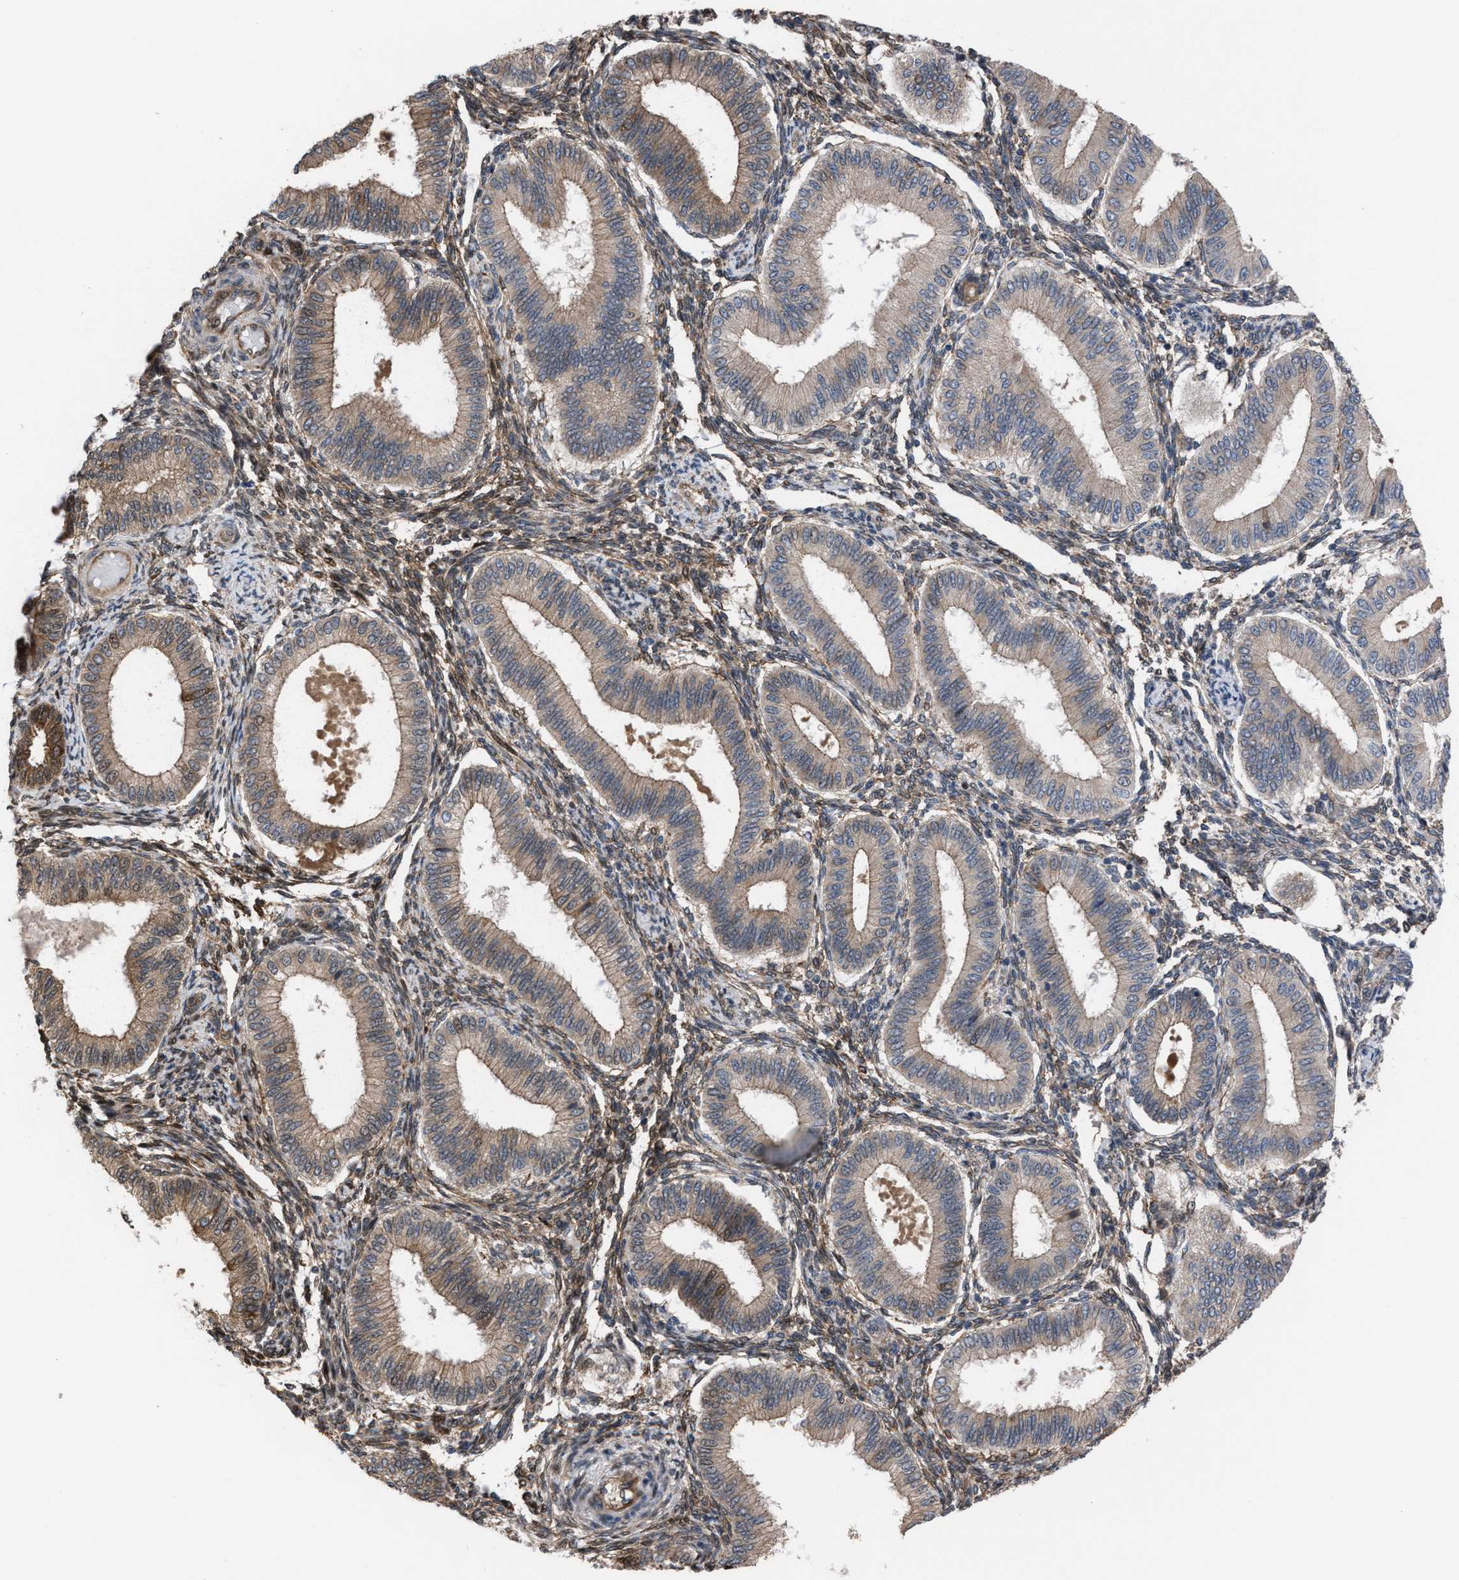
{"staining": {"intensity": "weak", "quantity": ">75%", "location": "cytoplasmic/membranous"}, "tissue": "endometrium", "cell_type": "Cells in endometrial stroma", "image_type": "normal", "snomed": [{"axis": "morphology", "description": "Normal tissue, NOS"}, {"axis": "topography", "description": "Endometrium"}], "caption": "A brown stain highlights weak cytoplasmic/membranous staining of a protein in cells in endometrial stroma of normal endometrium.", "gene": "TP53BP2", "patient": {"sex": "female", "age": 39}}